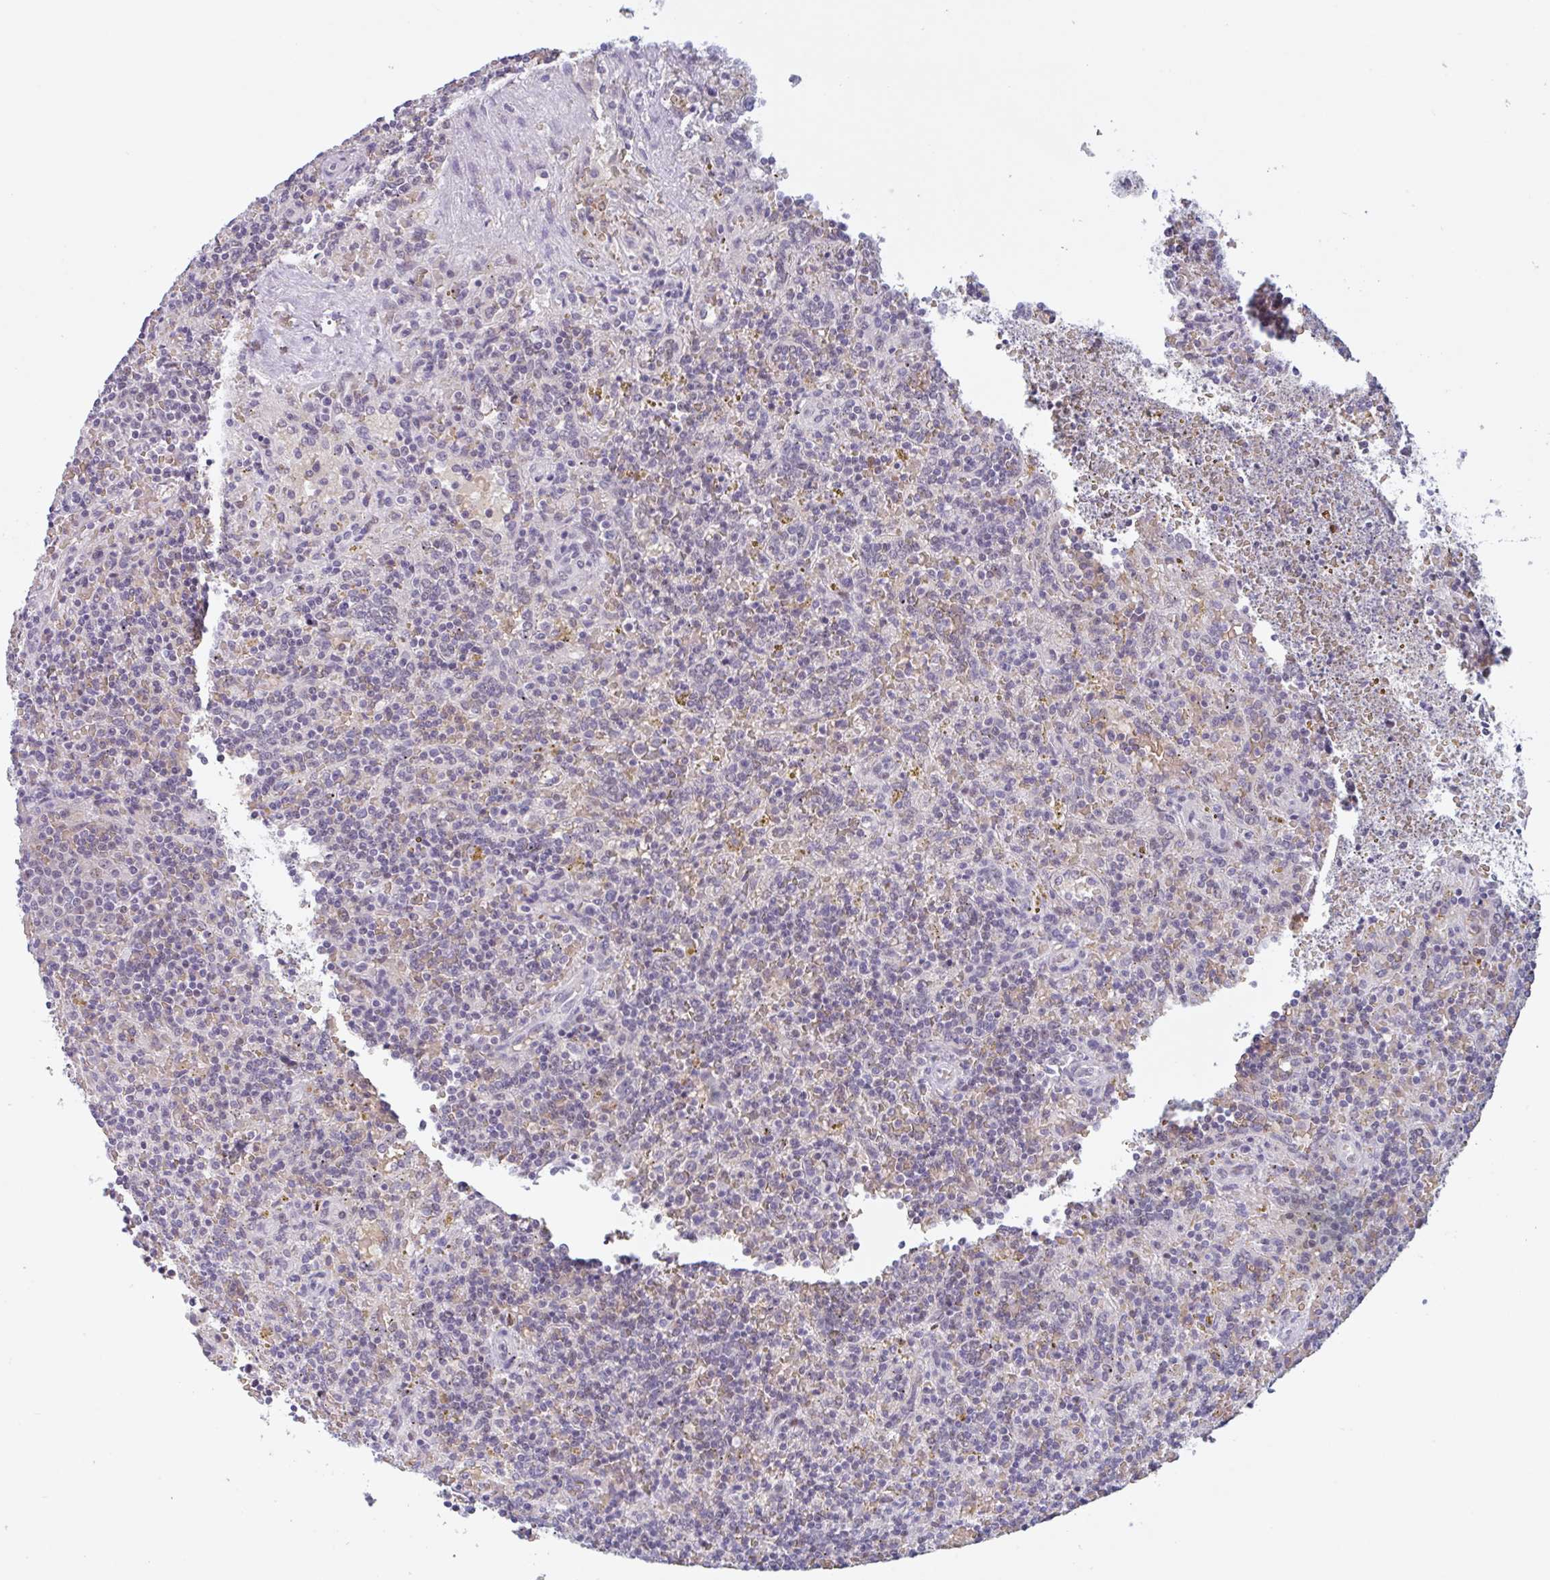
{"staining": {"intensity": "negative", "quantity": "none", "location": "none"}, "tissue": "lymphoma", "cell_type": "Tumor cells", "image_type": "cancer", "snomed": [{"axis": "morphology", "description": "Malignant lymphoma, non-Hodgkin's type, Low grade"}, {"axis": "topography", "description": "Spleen"}], "caption": "This histopathology image is of lymphoma stained with immunohistochemistry to label a protein in brown with the nuclei are counter-stained blue. There is no expression in tumor cells. (DAB (3,3'-diaminobenzidine) immunohistochemistry, high magnification).", "gene": "RHAG", "patient": {"sex": "male", "age": 67}}